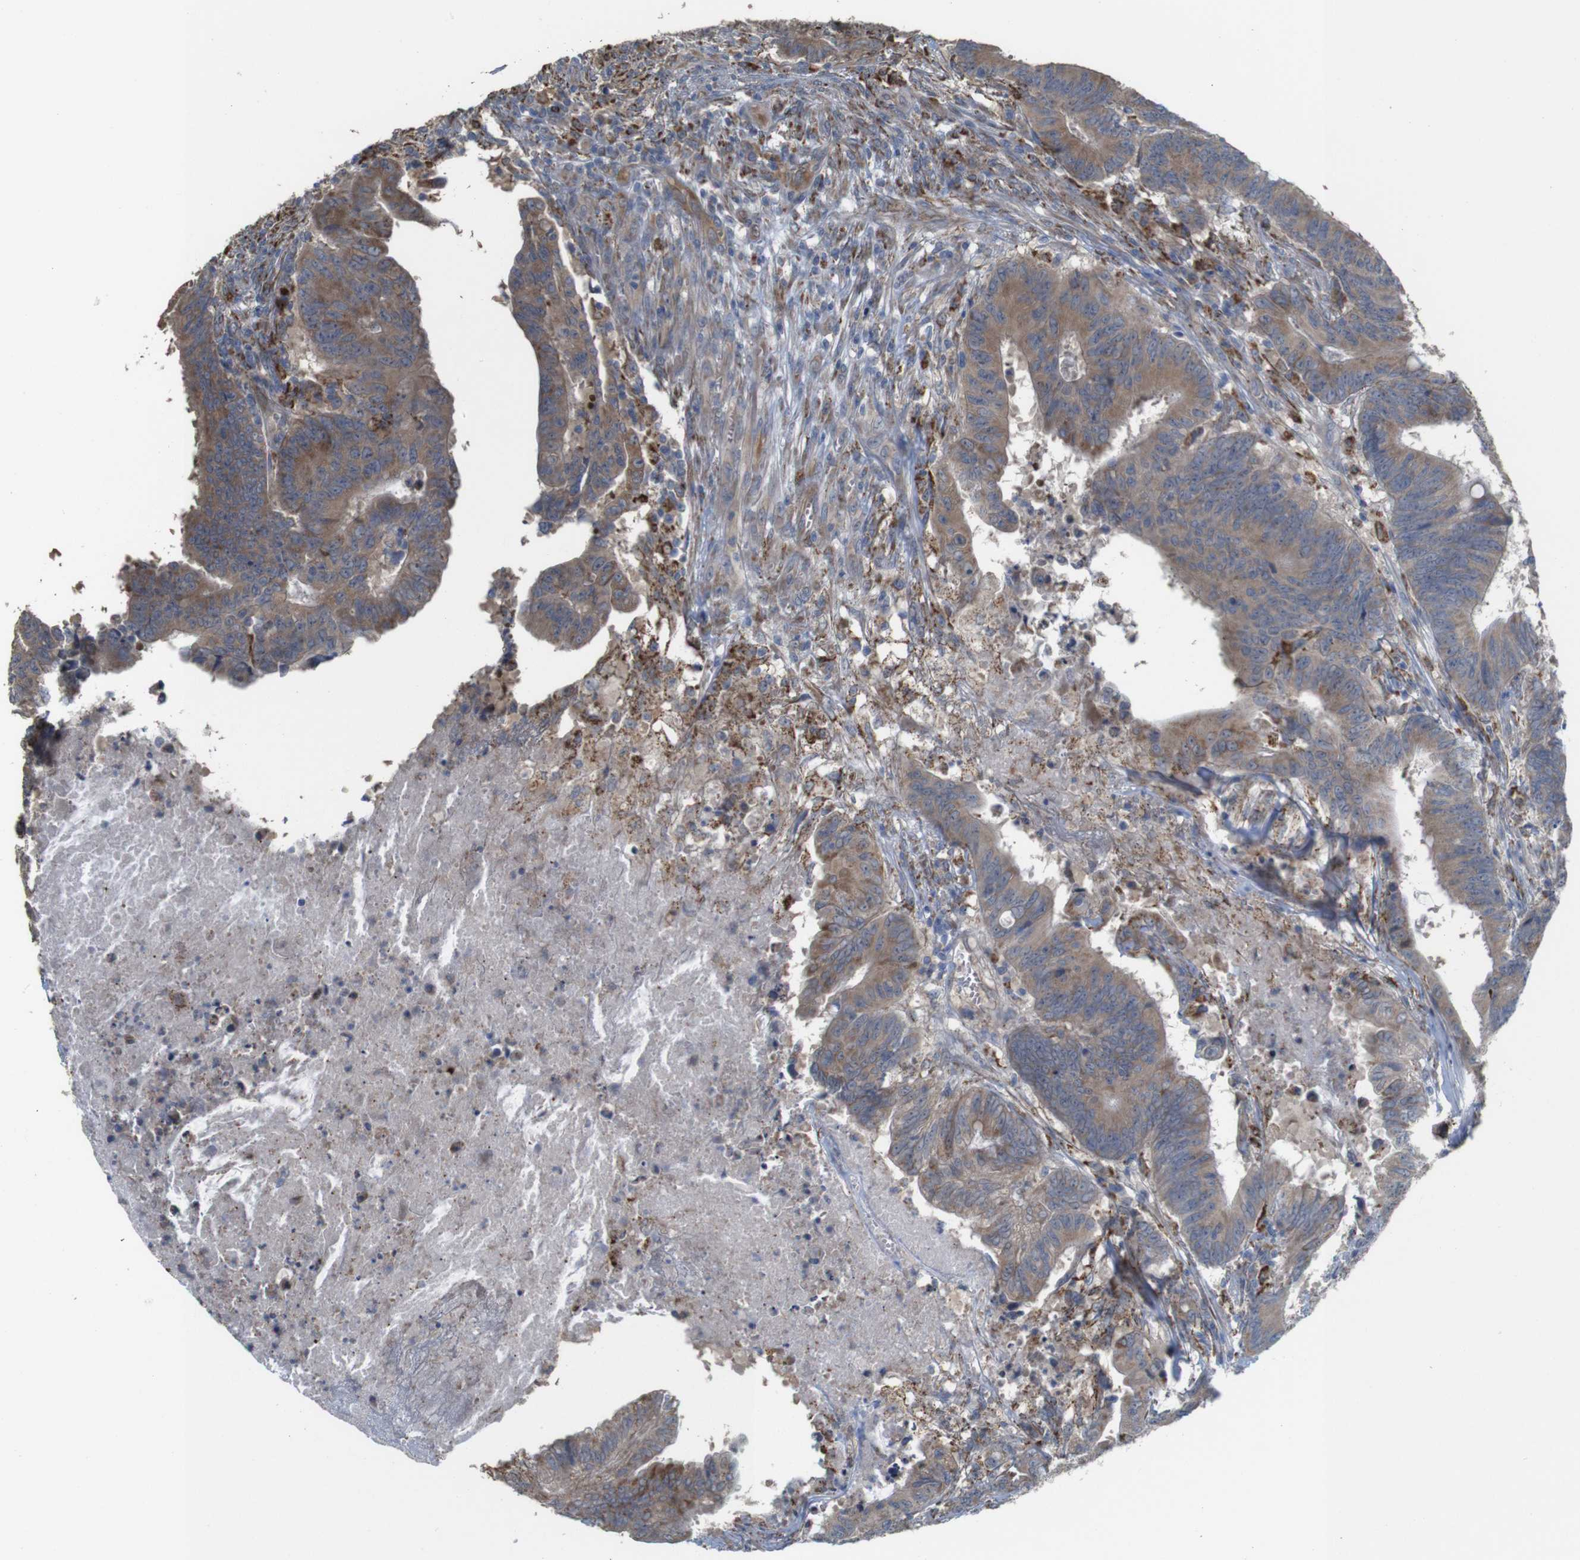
{"staining": {"intensity": "moderate", "quantity": ">75%", "location": "cytoplasmic/membranous"}, "tissue": "colorectal cancer", "cell_type": "Tumor cells", "image_type": "cancer", "snomed": [{"axis": "morphology", "description": "Adenocarcinoma, NOS"}, {"axis": "topography", "description": "Colon"}], "caption": "Tumor cells show moderate cytoplasmic/membranous staining in about >75% of cells in colorectal cancer.", "gene": "PTPRR", "patient": {"sex": "male", "age": 45}}